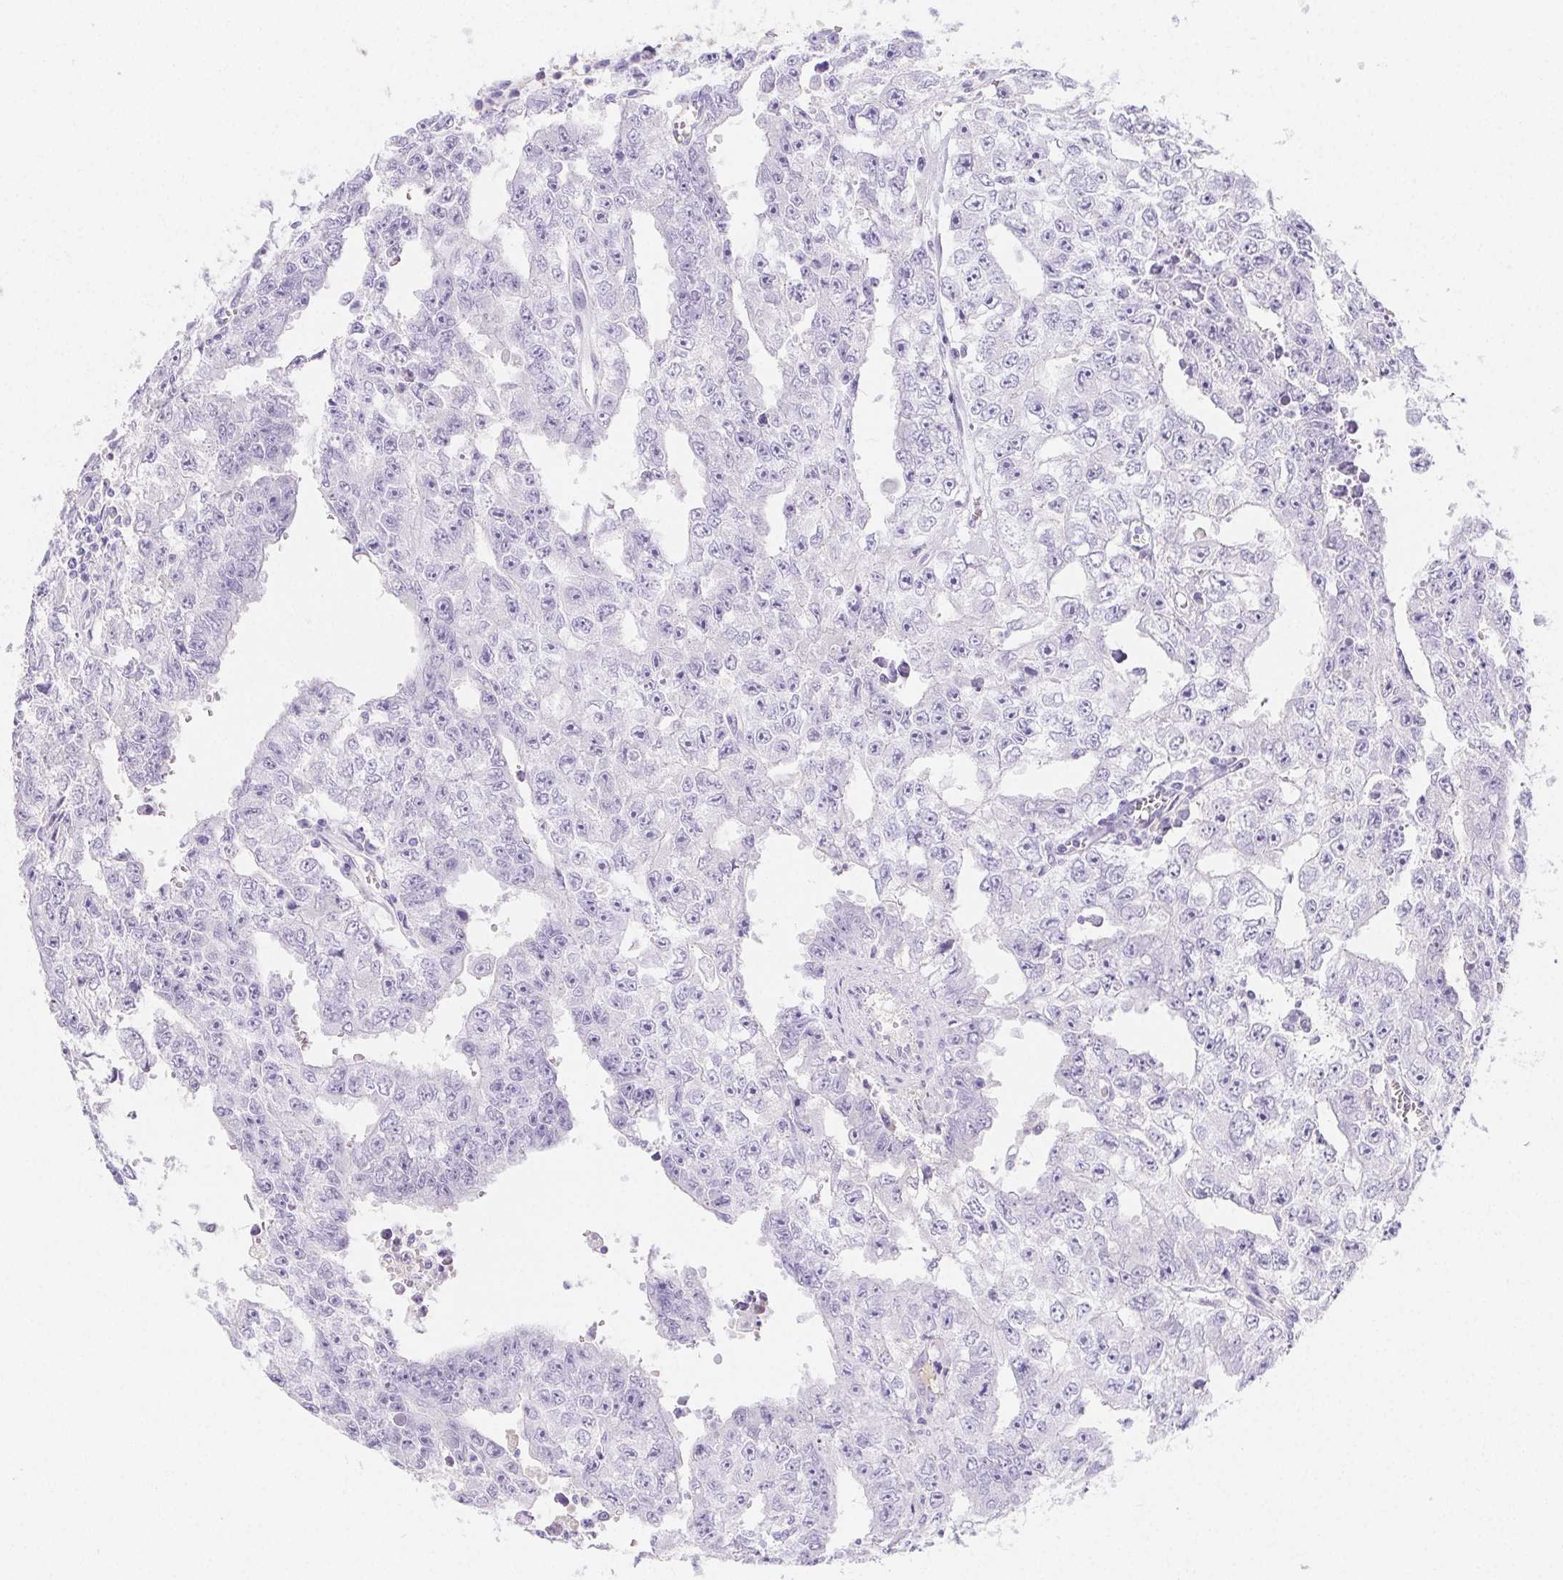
{"staining": {"intensity": "negative", "quantity": "none", "location": "none"}, "tissue": "testis cancer", "cell_type": "Tumor cells", "image_type": "cancer", "snomed": [{"axis": "morphology", "description": "Carcinoma, Embryonal, NOS"}, {"axis": "morphology", "description": "Teratoma, malignant, NOS"}, {"axis": "topography", "description": "Testis"}], "caption": "An IHC photomicrograph of teratoma (malignant) (testis) is shown. There is no staining in tumor cells of teratoma (malignant) (testis).", "gene": "ITIH2", "patient": {"sex": "male", "age": 24}}